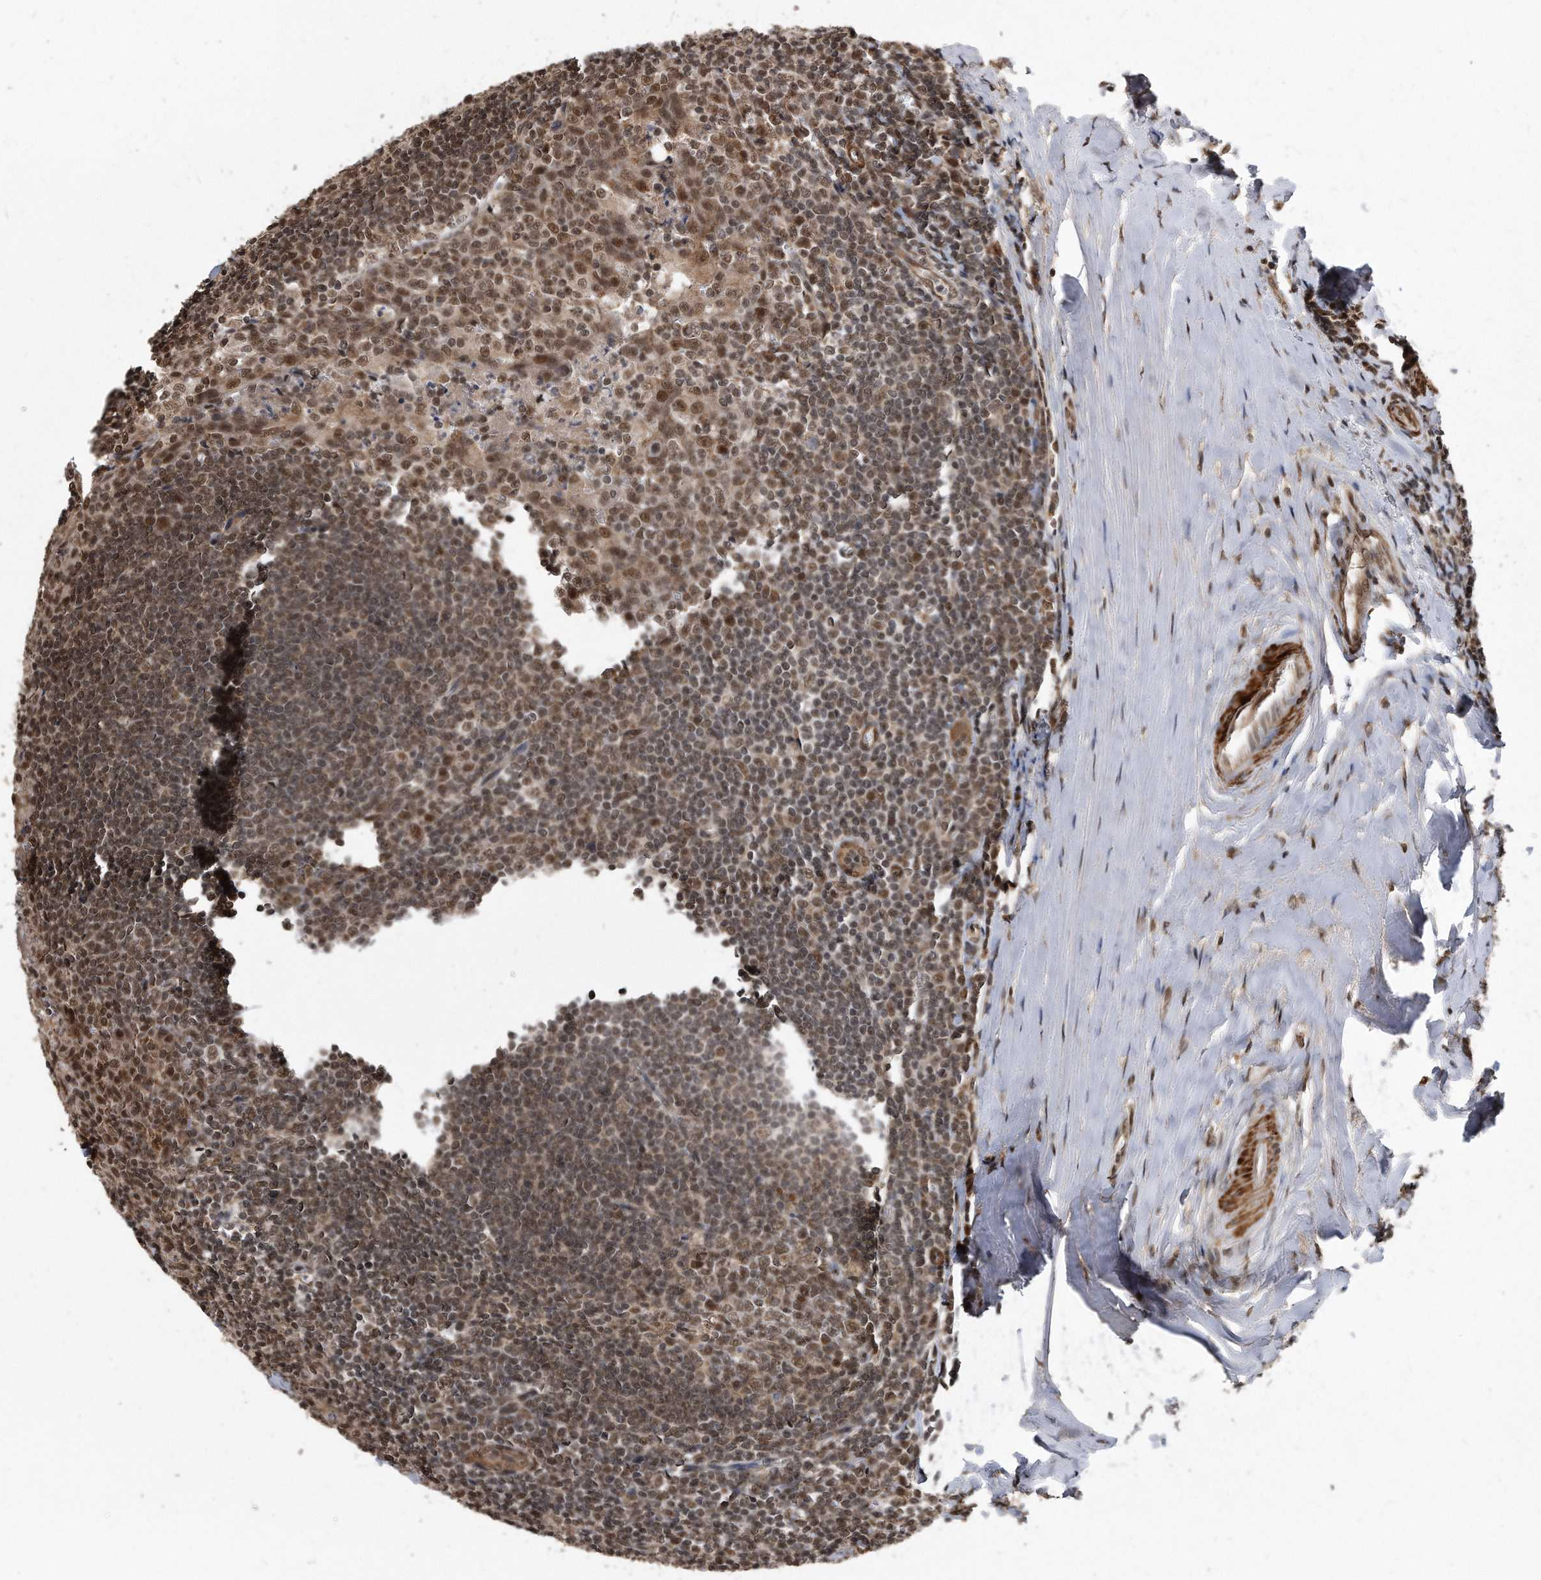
{"staining": {"intensity": "moderate", "quantity": "<25%", "location": "nuclear"}, "tissue": "tonsil", "cell_type": "Germinal center cells", "image_type": "normal", "snomed": [{"axis": "morphology", "description": "Normal tissue, NOS"}, {"axis": "topography", "description": "Tonsil"}], "caption": "A photomicrograph of tonsil stained for a protein reveals moderate nuclear brown staining in germinal center cells.", "gene": "DUSP22", "patient": {"sex": "male", "age": 27}}